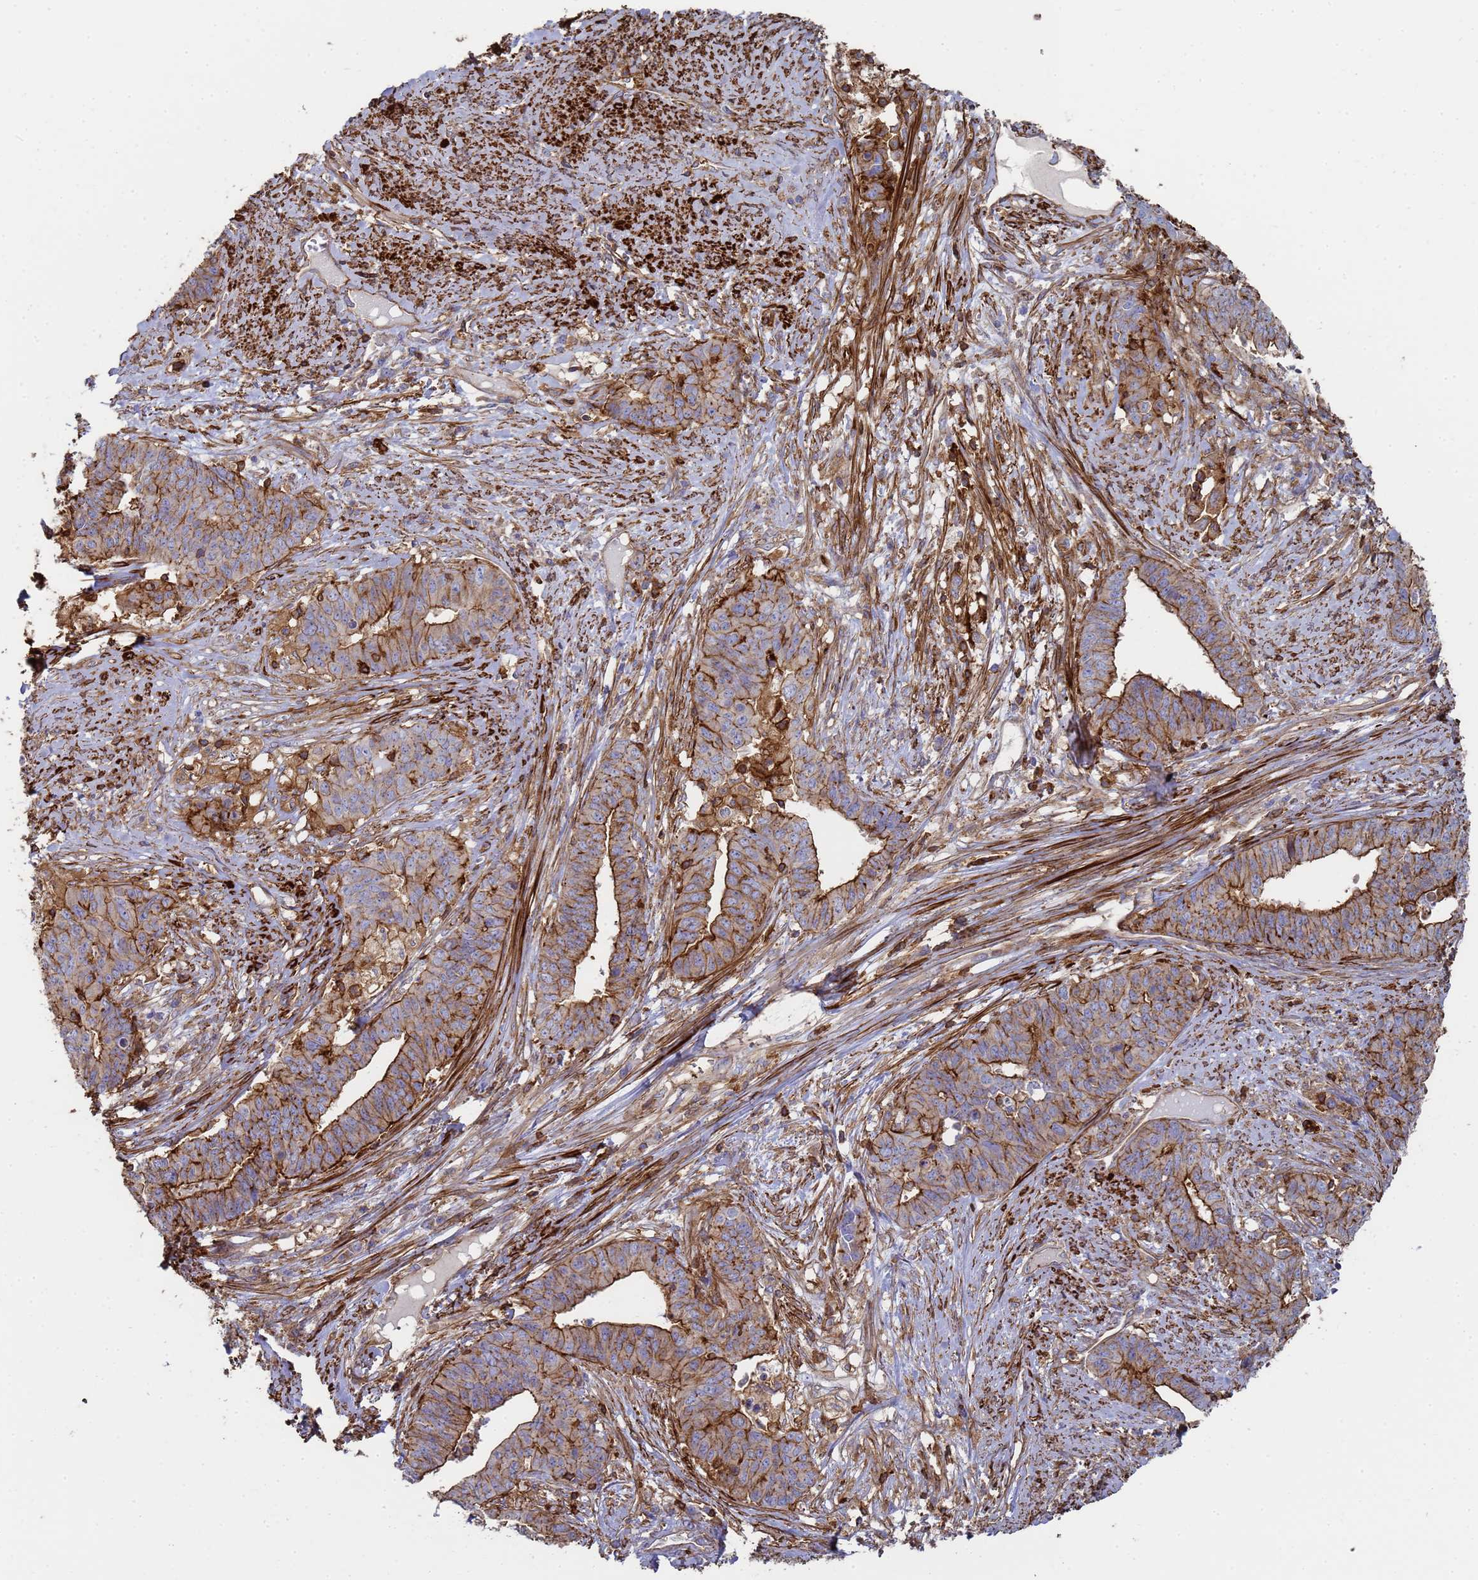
{"staining": {"intensity": "strong", "quantity": ">75%", "location": "cytoplasmic/membranous"}, "tissue": "endometrial cancer", "cell_type": "Tumor cells", "image_type": "cancer", "snomed": [{"axis": "morphology", "description": "Adenocarcinoma, NOS"}, {"axis": "topography", "description": "Endometrium"}], "caption": "Strong cytoplasmic/membranous protein staining is present in about >75% of tumor cells in endometrial adenocarcinoma.", "gene": "ACTB", "patient": {"sex": "female", "age": 59}}